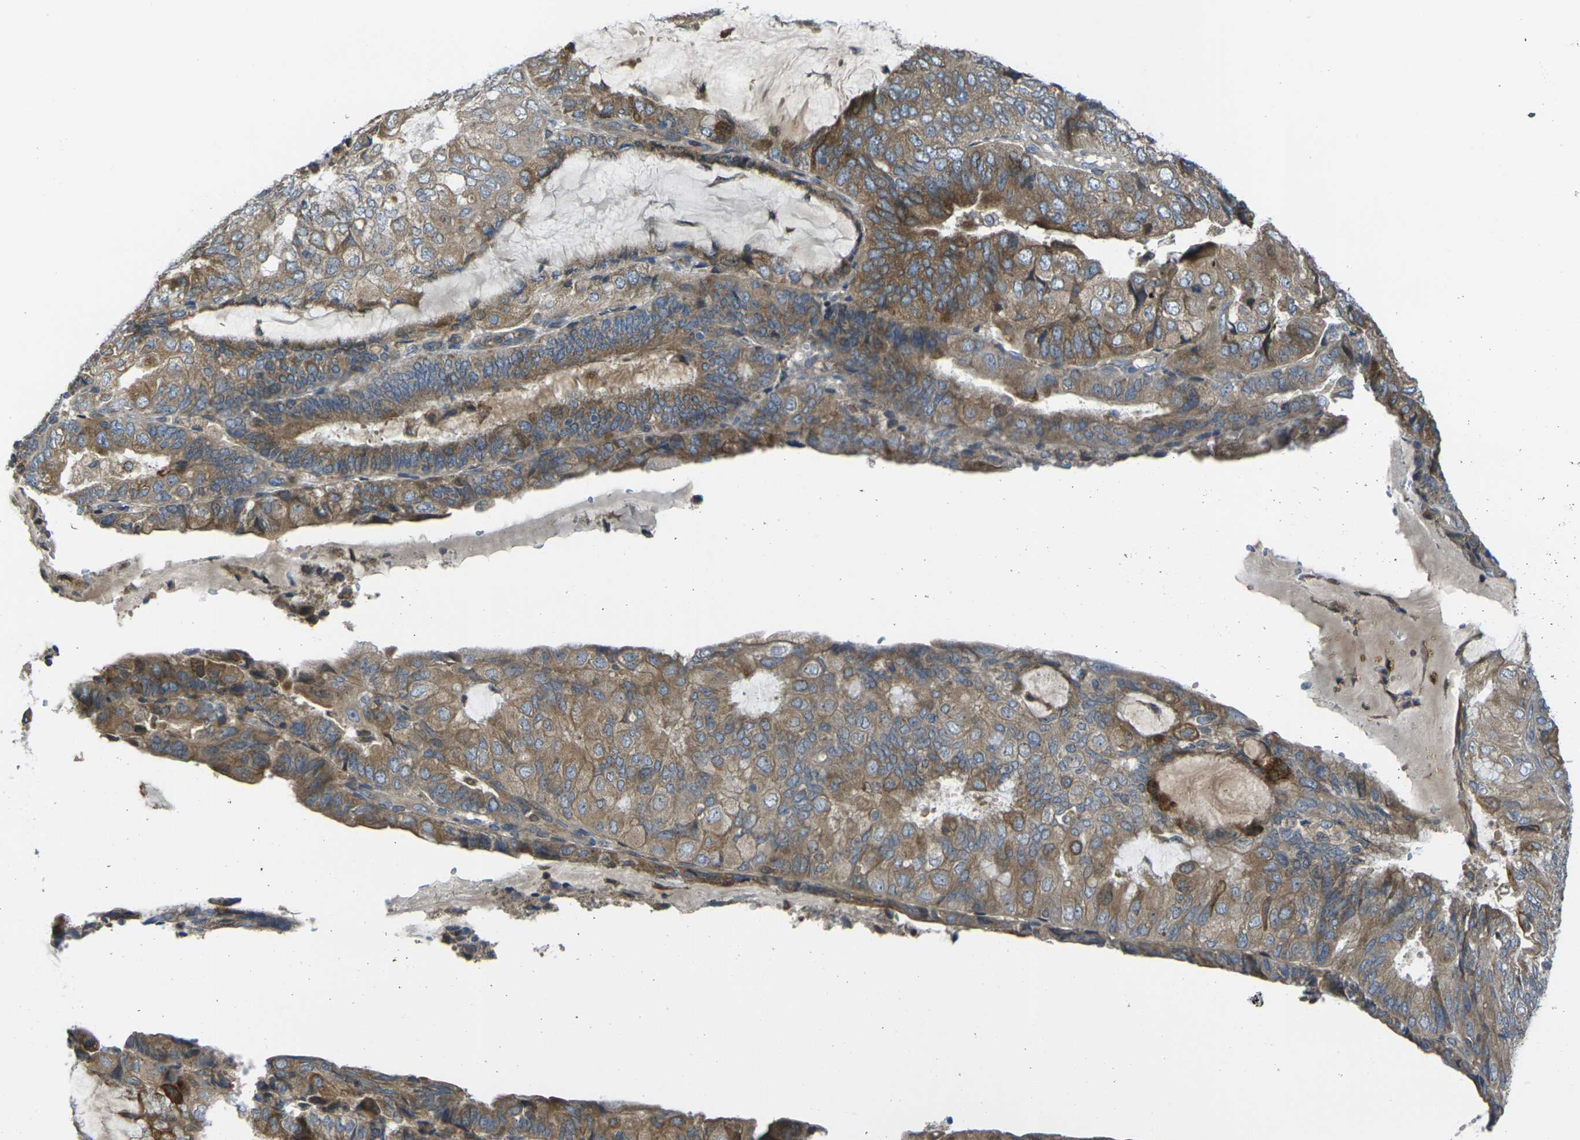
{"staining": {"intensity": "moderate", "quantity": ">75%", "location": "cytoplasmic/membranous"}, "tissue": "endometrial cancer", "cell_type": "Tumor cells", "image_type": "cancer", "snomed": [{"axis": "morphology", "description": "Adenocarcinoma, NOS"}, {"axis": "topography", "description": "Endometrium"}], "caption": "Protein staining by immunohistochemistry (IHC) exhibits moderate cytoplasmic/membranous positivity in about >75% of tumor cells in endometrial cancer.", "gene": "FZD1", "patient": {"sex": "female", "age": 81}}